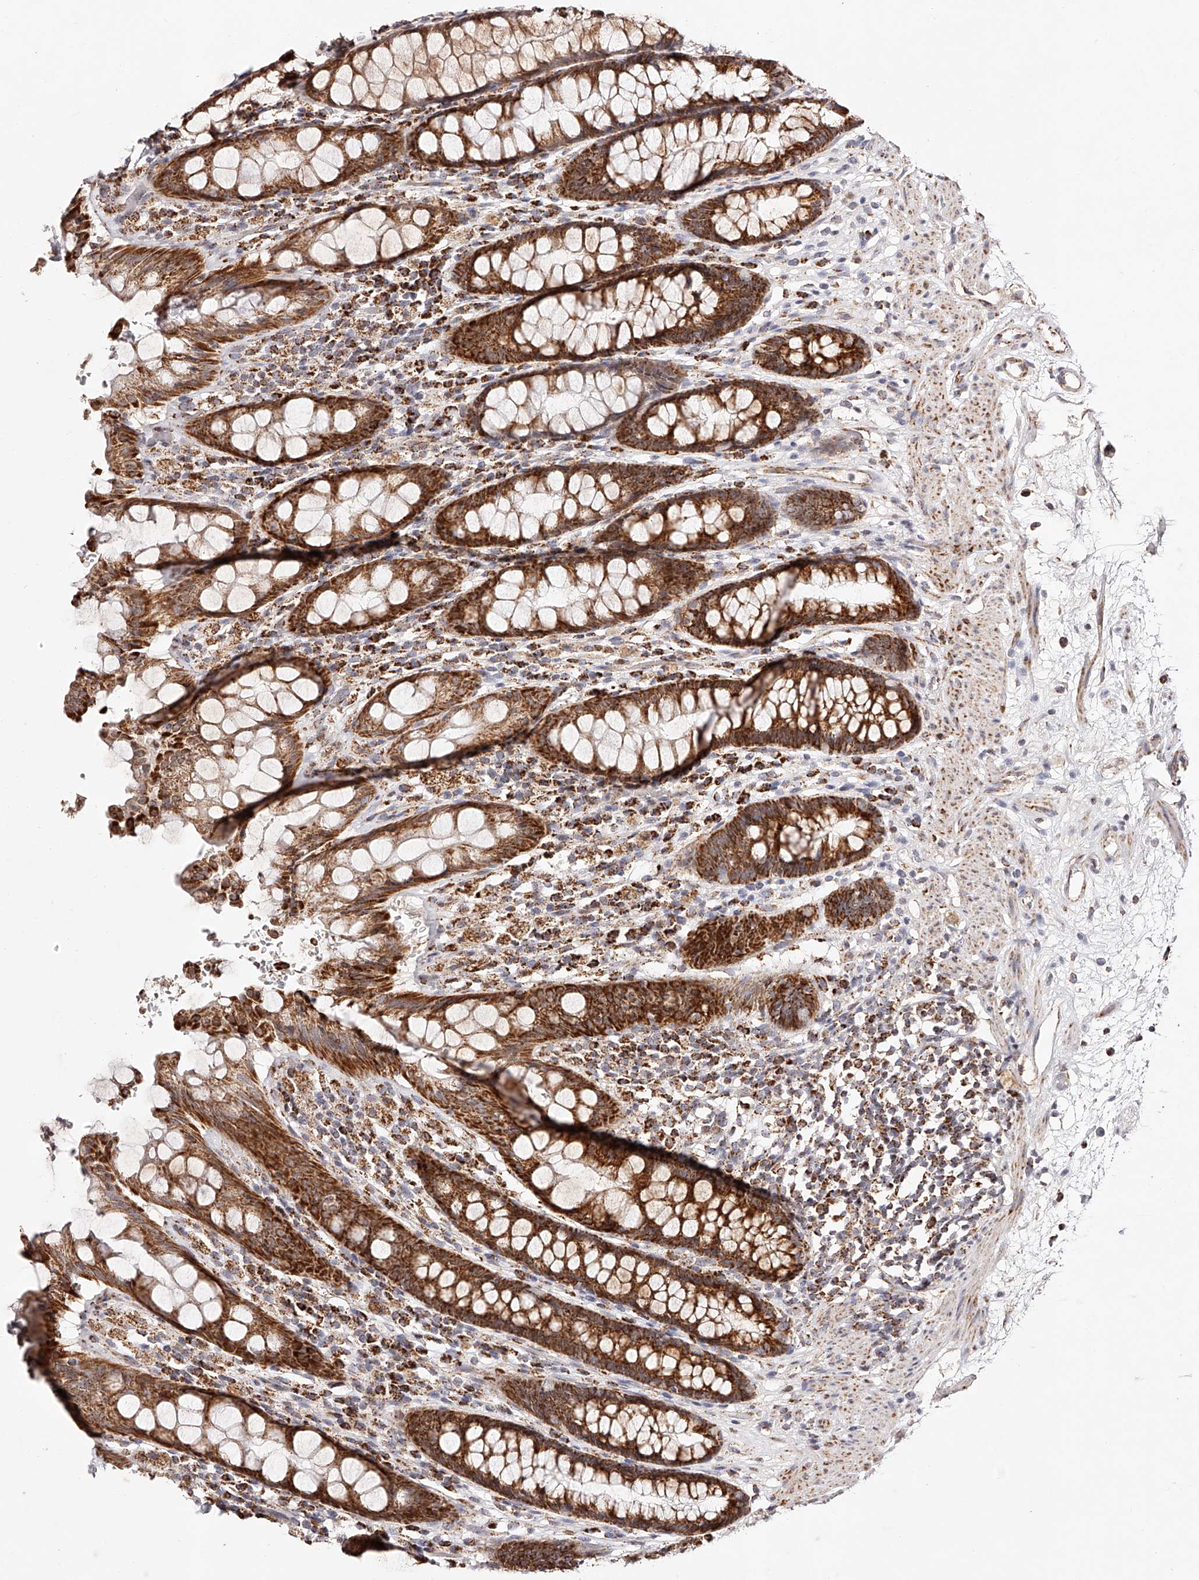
{"staining": {"intensity": "strong", "quantity": ">75%", "location": "cytoplasmic/membranous"}, "tissue": "rectum", "cell_type": "Glandular cells", "image_type": "normal", "snomed": [{"axis": "morphology", "description": "Normal tissue, NOS"}, {"axis": "topography", "description": "Rectum"}], "caption": "Protein analysis of unremarkable rectum displays strong cytoplasmic/membranous positivity in about >75% of glandular cells.", "gene": "NDUFV3", "patient": {"sex": "male", "age": 64}}